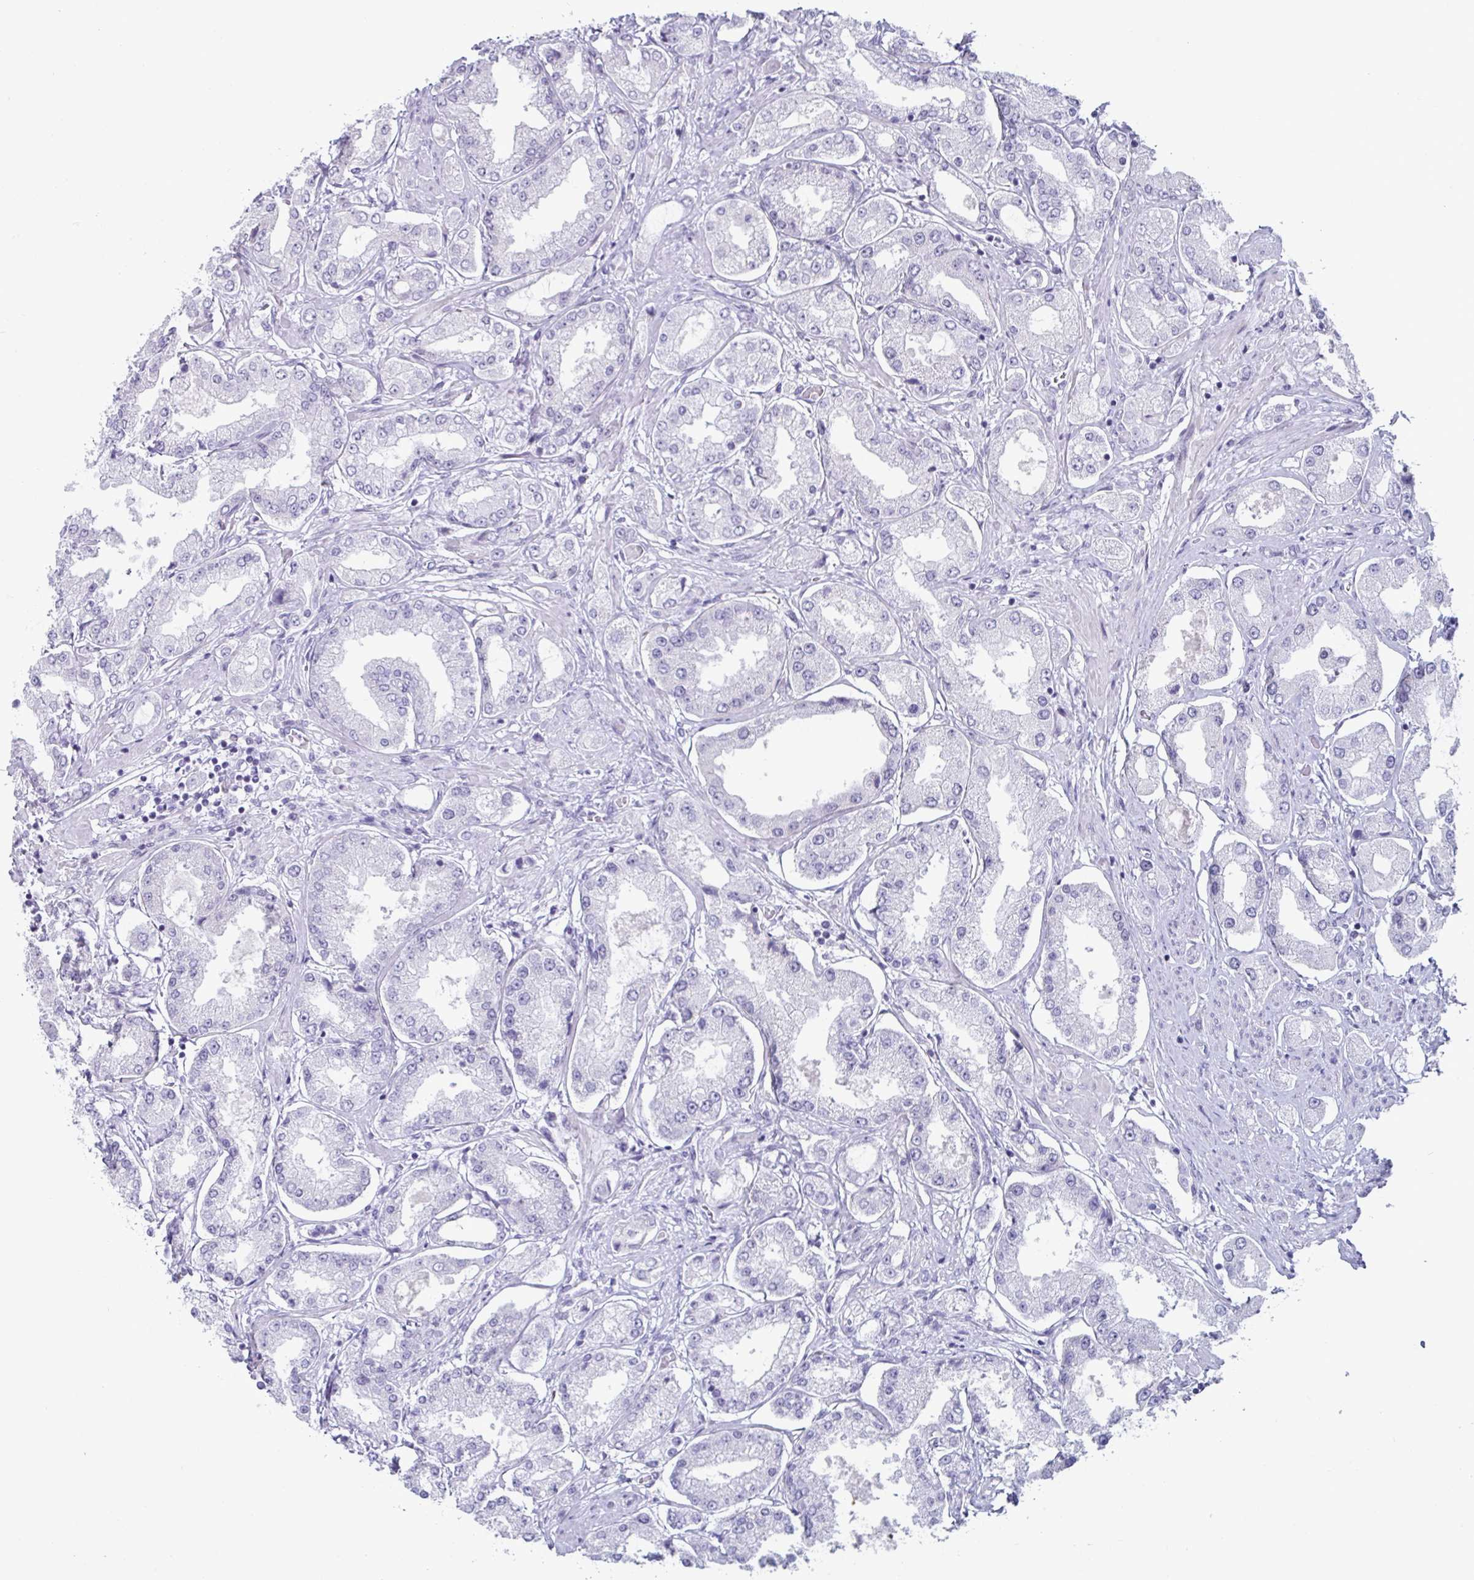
{"staining": {"intensity": "negative", "quantity": "none", "location": "none"}, "tissue": "prostate cancer", "cell_type": "Tumor cells", "image_type": "cancer", "snomed": [{"axis": "morphology", "description": "Adenocarcinoma, High grade"}, {"axis": "topography", "description": "Prostate"}], "caption": "This is a photomicrograph of immunohistochemistry (IHC) staining of prostate cancer, which shows no expression in tumor cells. The staining was performed using DAB to visualize the protein expression in brown, while the nuclei were stained in blue with hematoxylin (Magnification: 20x).", "gene": "VSIG10L", "patient": {"sex": "male", "age": 69}}